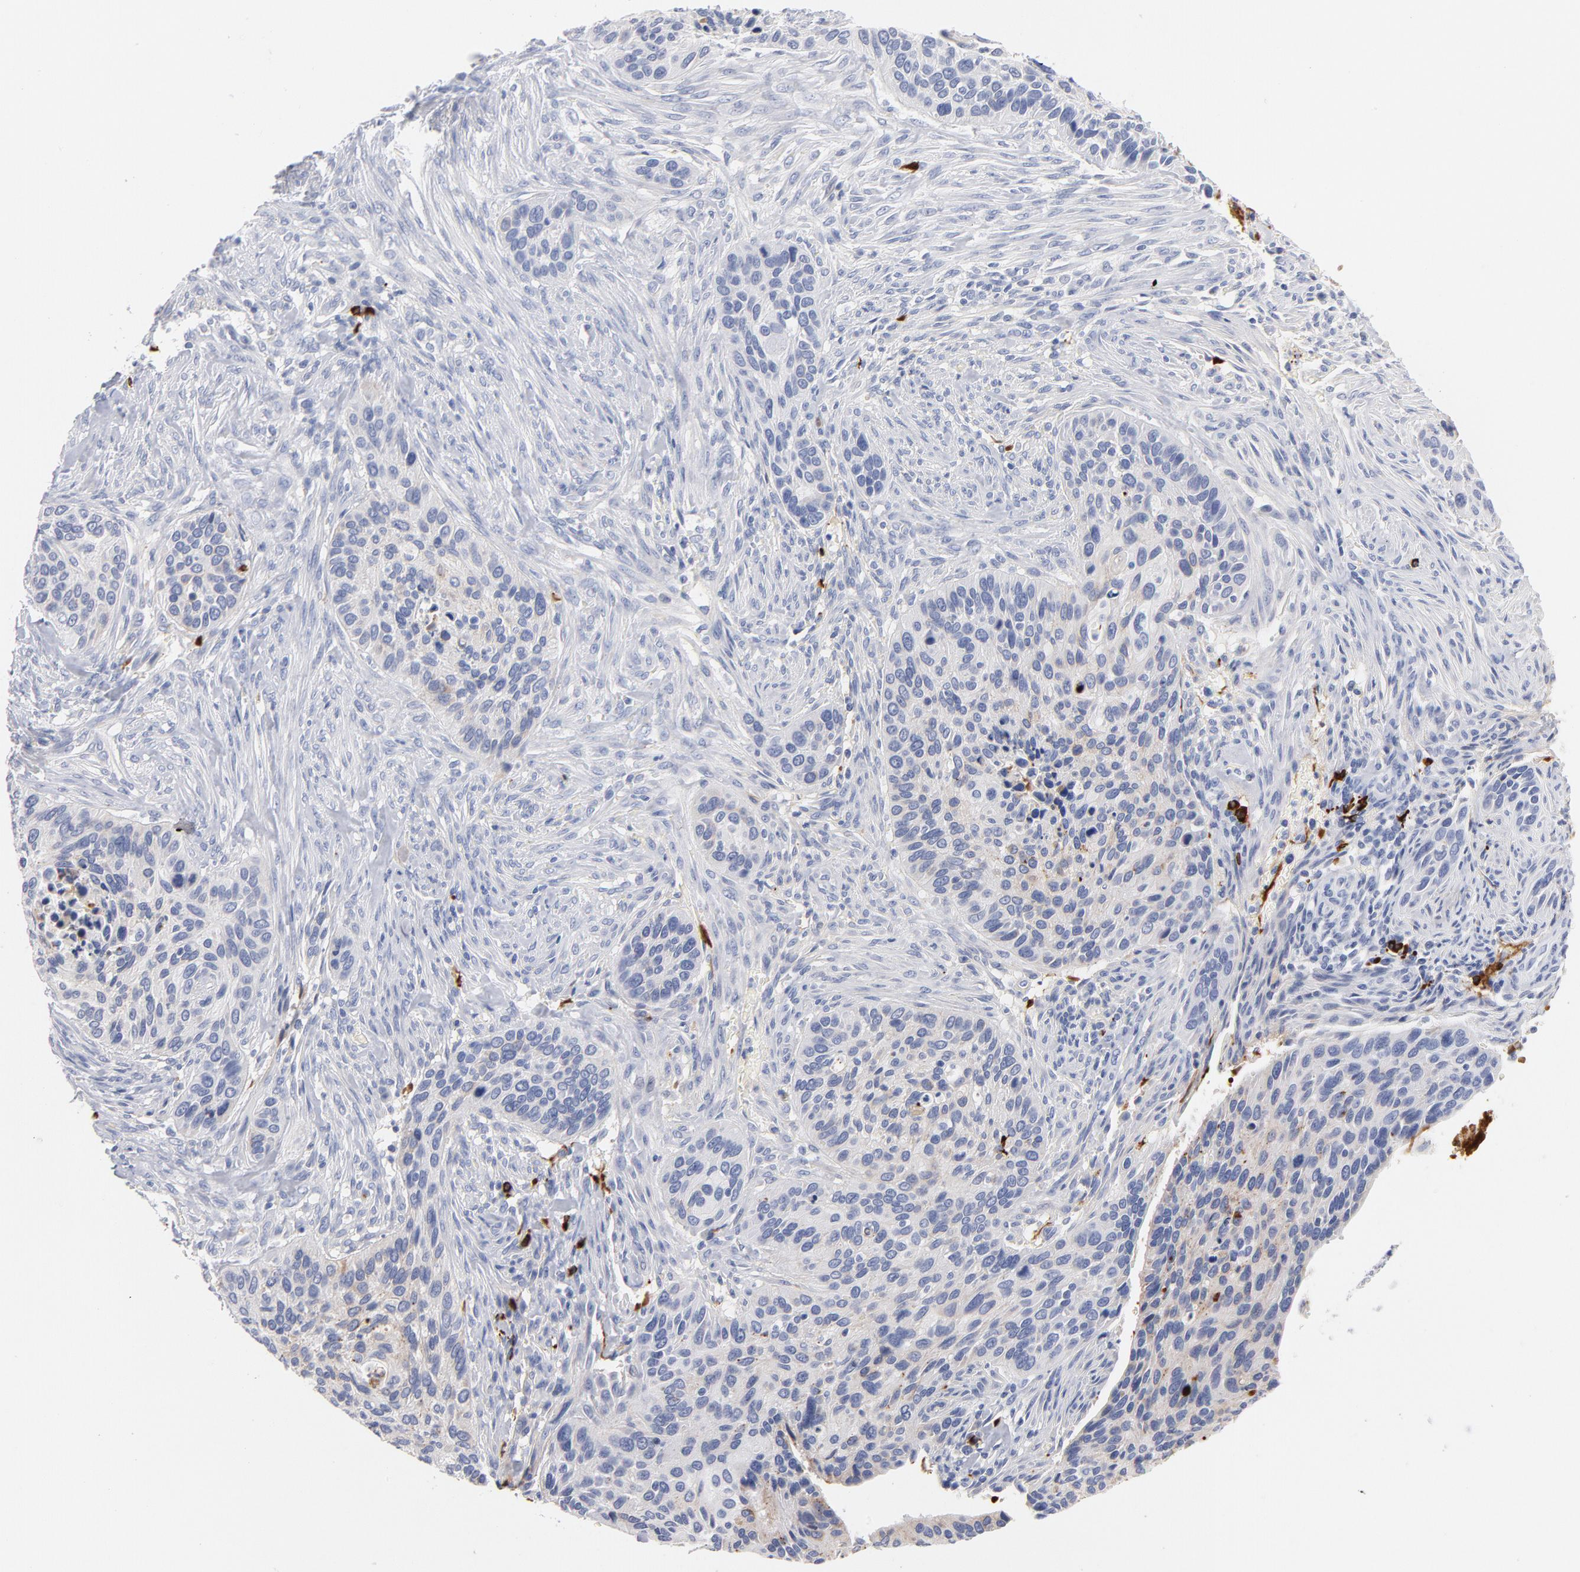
{"staining": {"intensity": "negative", "quantity": "none", "location": "none"}, "tissue": "cervical cancer", "cell_type": "Tumor cells", "image_type": "cancer", "snomed": [{"axis": "morphology", "description": "Adenocarcinoma, NOS"}, {"axis": "topography", "description": "Cervix"}], "caption": "Tumor cells show no significant expression in cervical cancer.", "gene": "PLAT", "patient": {"sex": "female", "age": 29}}